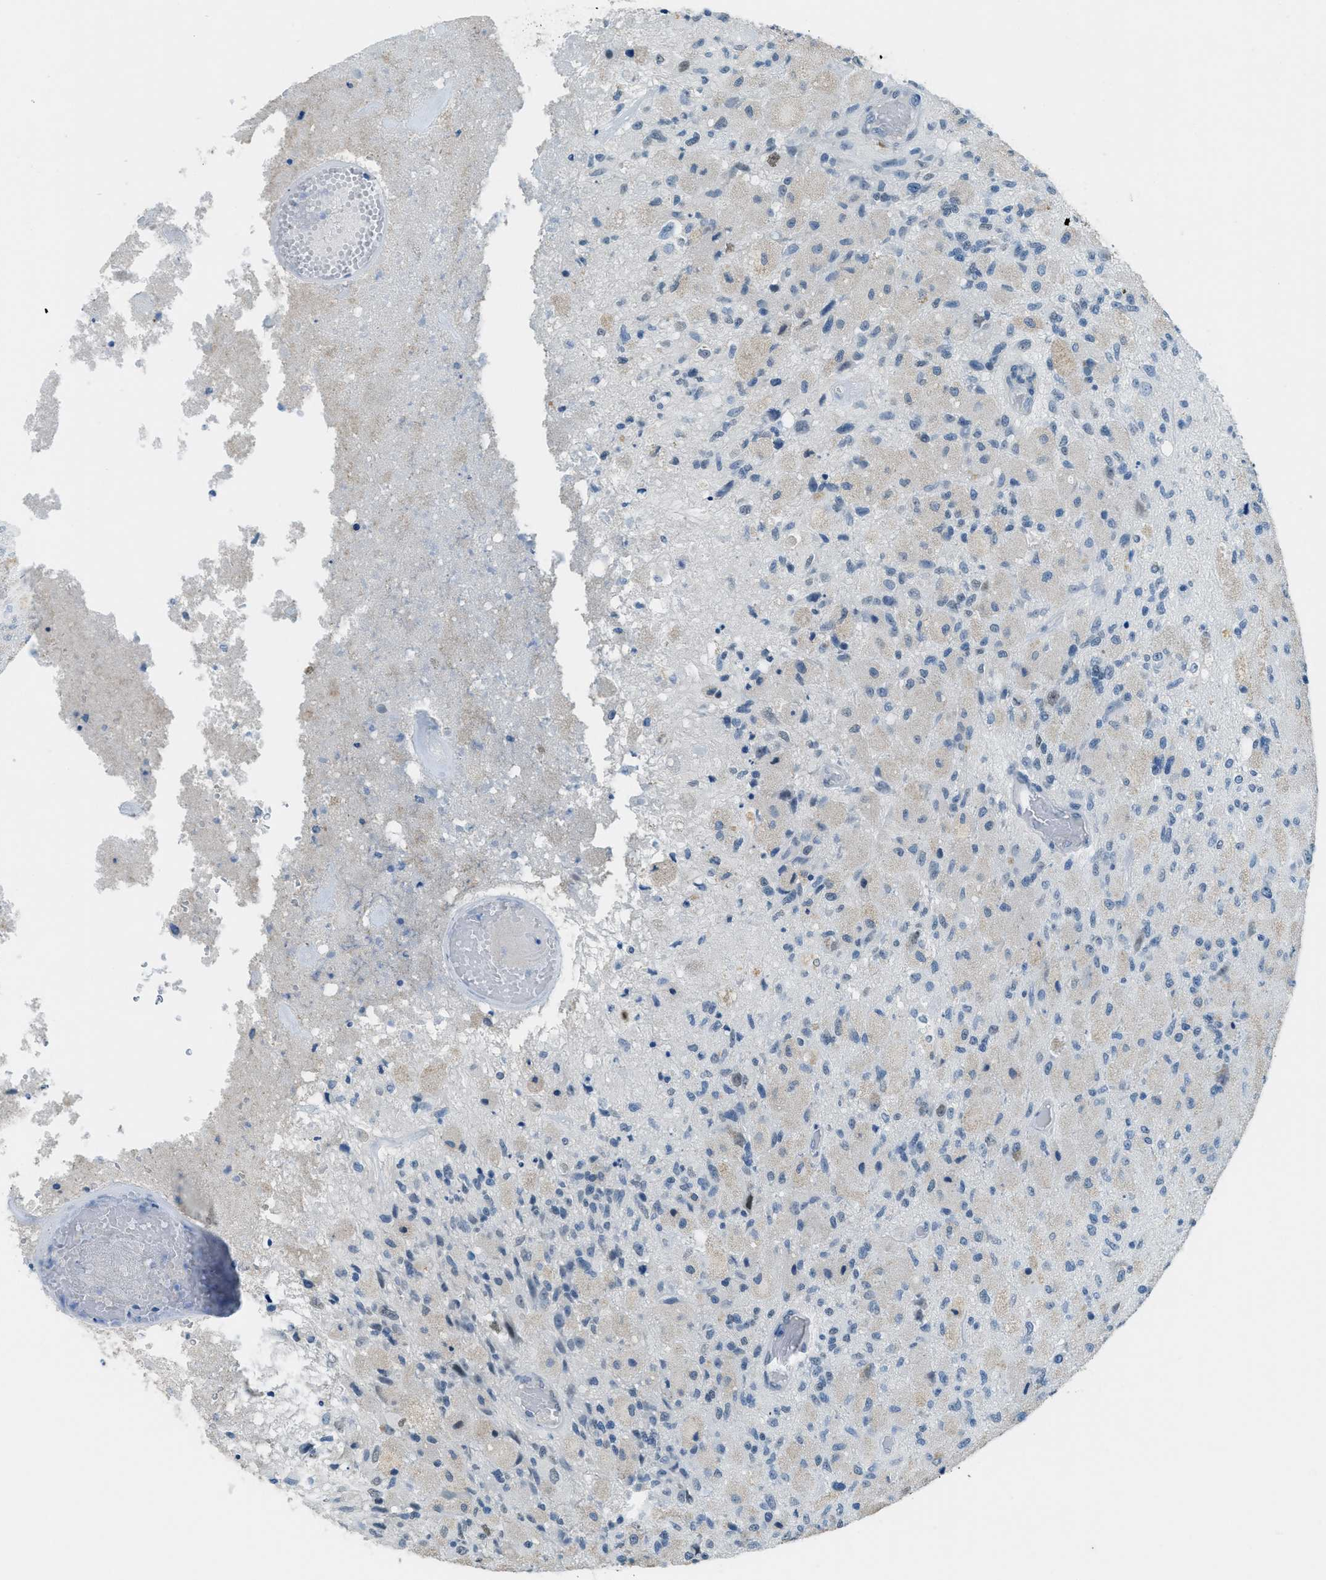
{"staining": {"intensity": "moderate", "quantity": "<25%", "location": "nuclear"}, "tissue": "glioma", "cell_type": "Tumor cells", "image_type": "cancer", "snomed": [{"axis": "morphology", "description": "Normal tissue, NOS"}, {"axis": "morphology", "description": "Glioma, malignant, High grade"}, {"axis": "topography", "description": "Cerebral cortex"}], "caption": "A brown stain labels moderate nuclear staining of a protein in human glioma tumor cells.", "gene": "TTC13", "patient": {"sex": "male", "age": 77}}